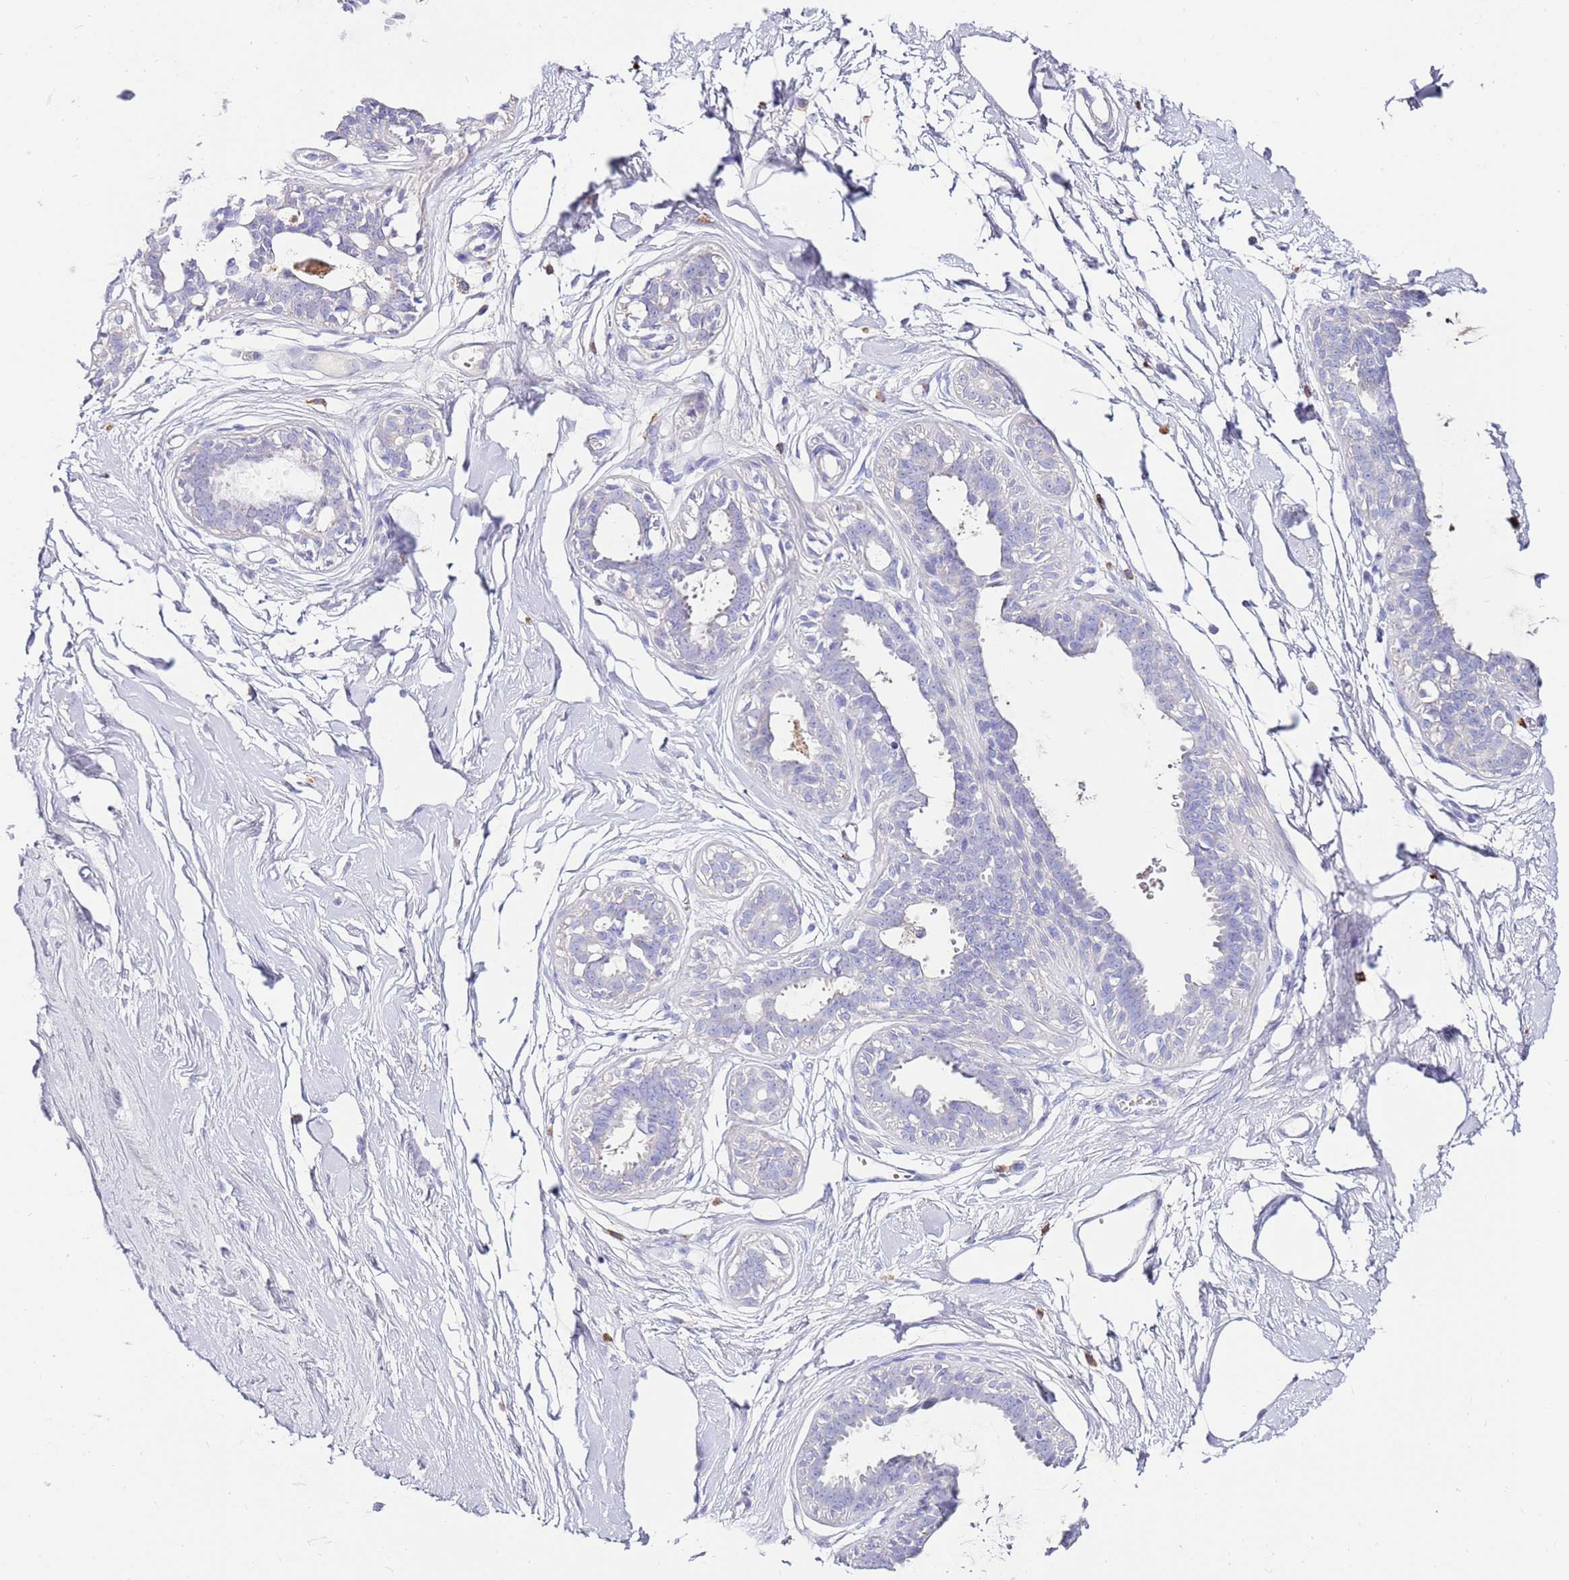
{"staining": {"intensity": "negative", "quantity": "none", "location": "none"}, "tissue": "breast", "cell_type": "Adipocytes", "image_type": "normal", "snomed": [{"axis": "morphology", "description": "Normal tissue, NOS"}, {"axis": "topography", "description": "Breast"}], "caption": "IHC image of unremarkable breast stained for a protein (brown), which reveals no expression in adipocytes. Brightfield microscopy of immunohistochemistry stained with DAB (brown) and hematoxylin (blue), captured at high magnification.", "gene": "EVPLL", "patient": {"sex": "female", "age": 45}}